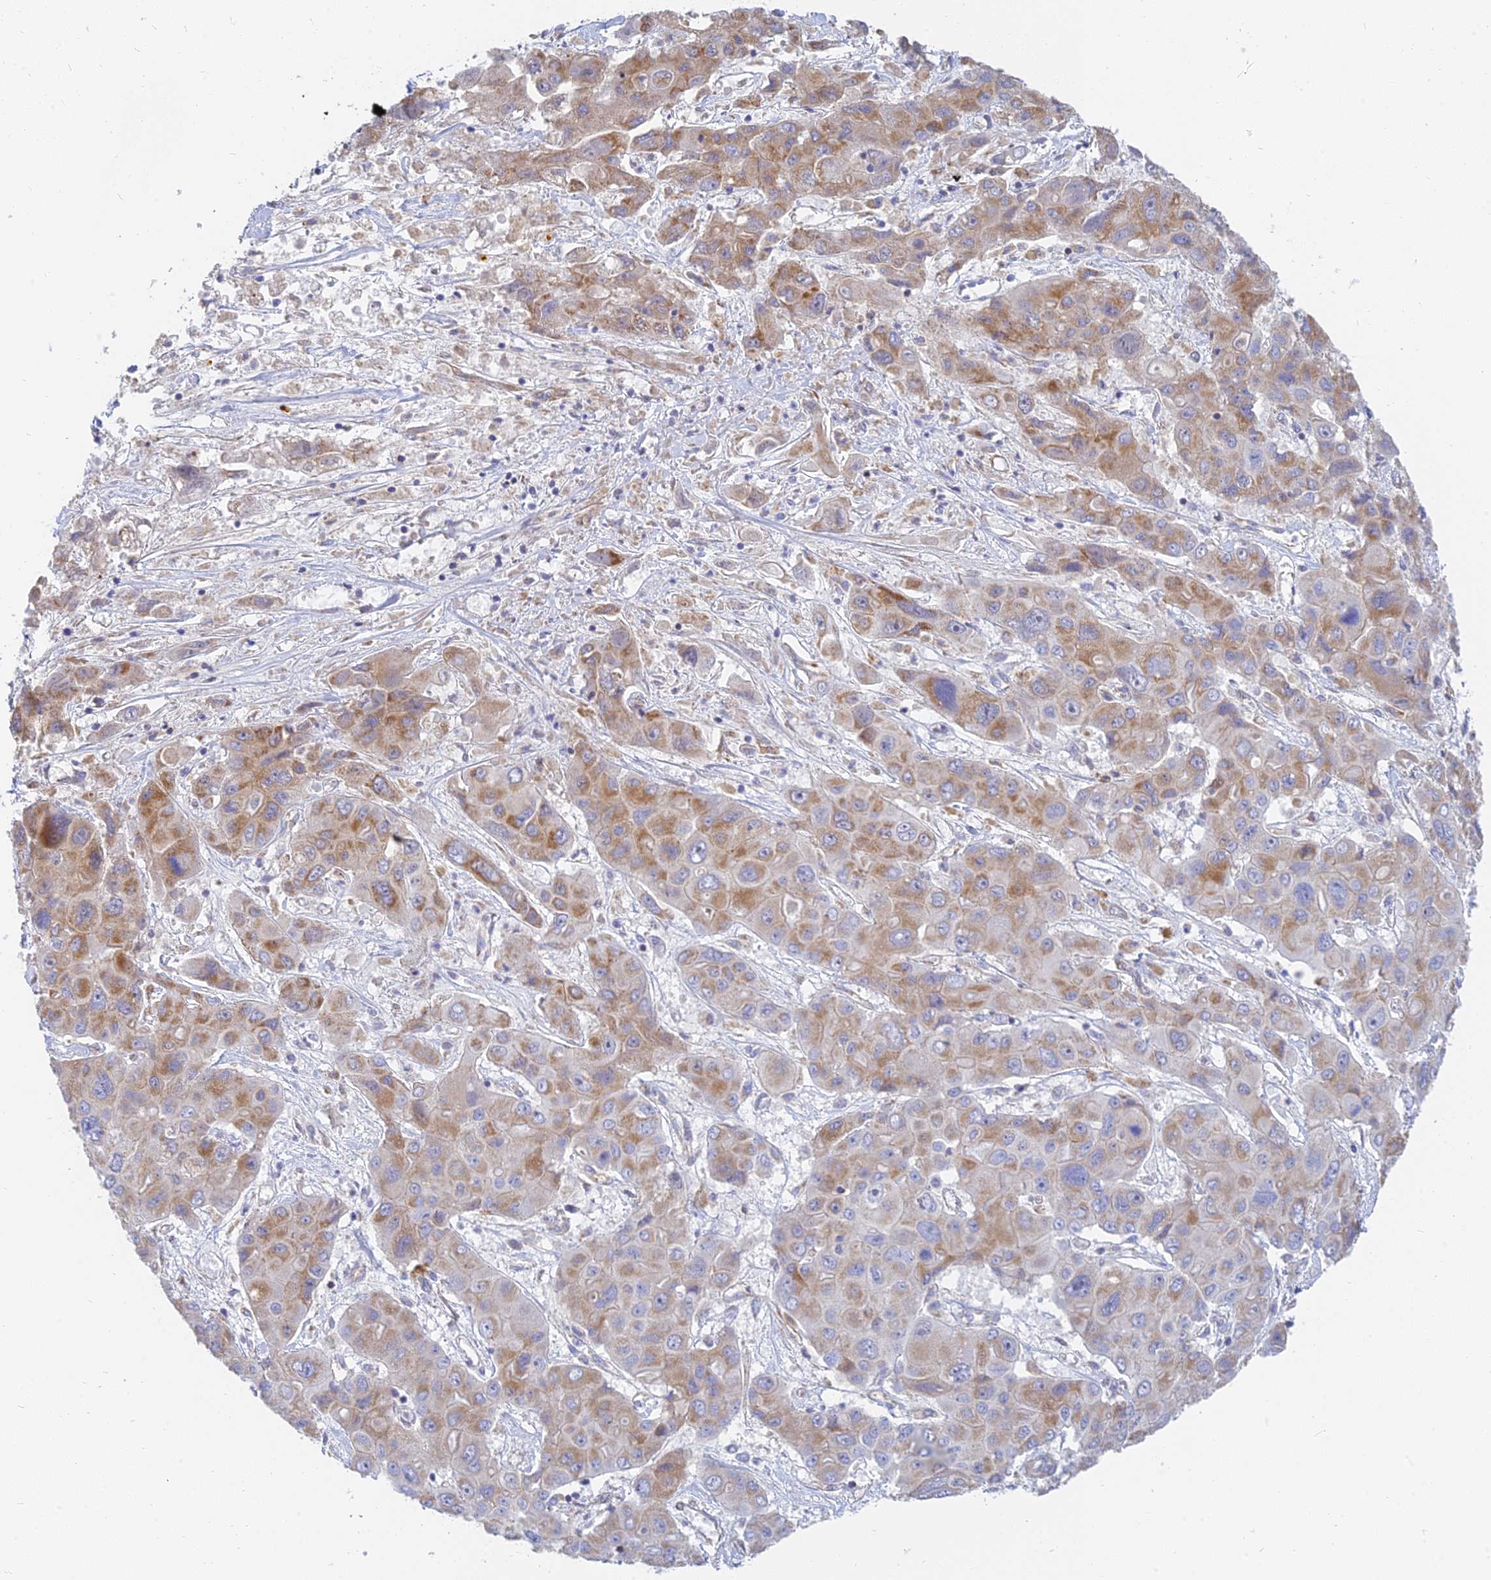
{"staining": {"intensity": "moderate", "quantity": "25%-75%", "location": "cytoplasmic/membranous"}, "tissue": "liver cancer", "cell_type": "Tumor cells", "image_type": "cancer", "snomed": [{"axis": "morphology", "description": "Cholangiocarcinoma"}, {"axis": "topography", "description": "Liver"}], "caption": "Immunohistochemistry photomicrograph of neoplastic tissue: human liver cancer stained using IHC demonstrates medium levels of moderate protein expression localized specifically in the cytoplasmic/membranous of tumor cells, appearing as a cytoplasmic/membranous brown color.", "gene": "MRPL15", "patient": {"sex": "male", "age": 67}}